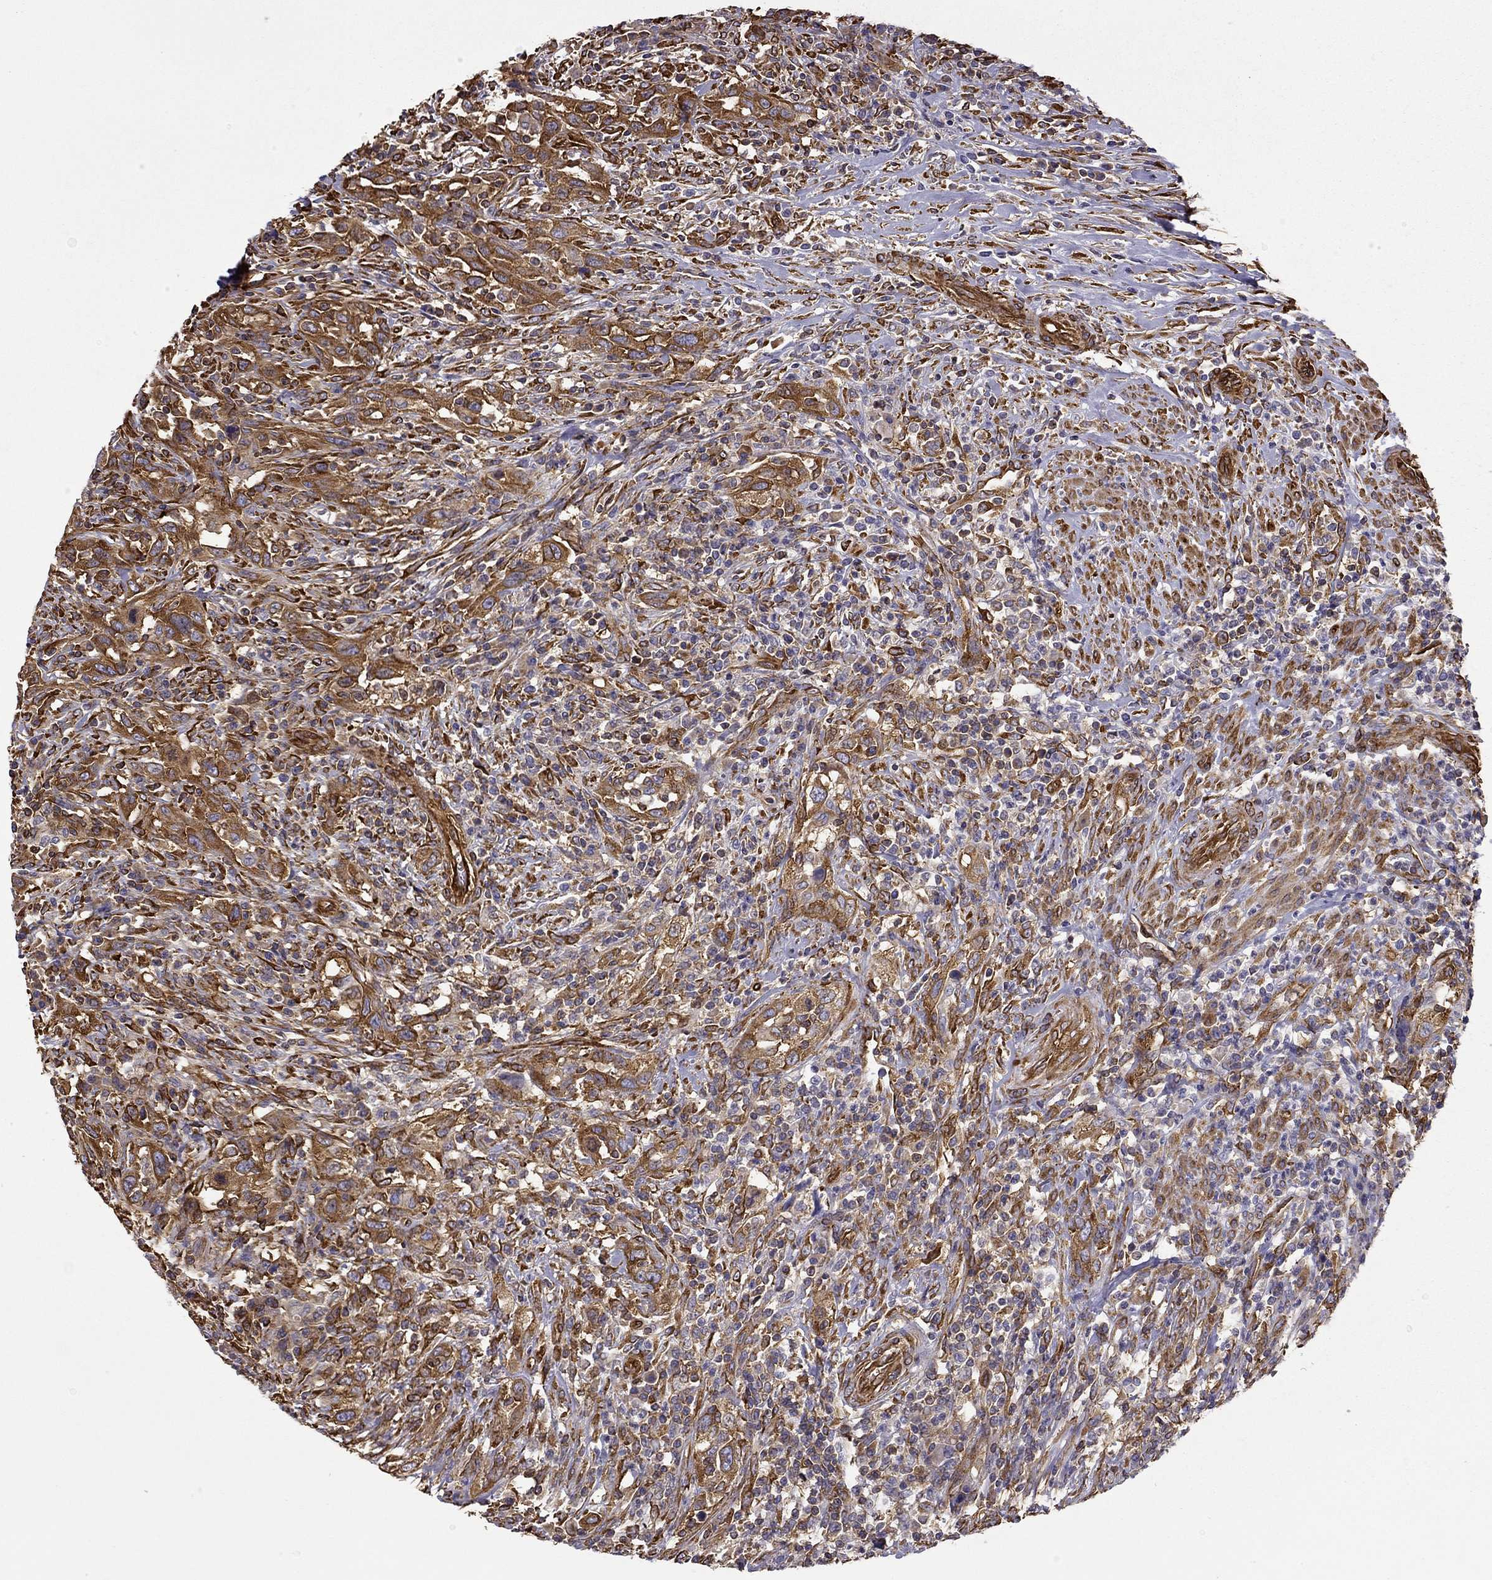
{"staining": {"intensity": "strong", "quantity": ">75%", "location": "cytoplasmic/membranous"}, "tissue": "urothelial cancer", "cell_type": "Tumor cells", "image_type": "cancer", "snomed": [{"axis": "morphology", "description": "Urothelial carcinoma, NOS"}, {"axis": "morphology", "description": "Urothelial carcinoma, High grade"}, {"axis": "topography", "description": "Urinary bladder"}], "caption": "A micrograph showing strong cytoplasmic/membranous positivity in approximately >75% of tumor cells in urothelial cancer, as visualized by brown immunohistochemical staining.", "gene": "MAP4", "patient": {"sex": "female", "age": 64}}